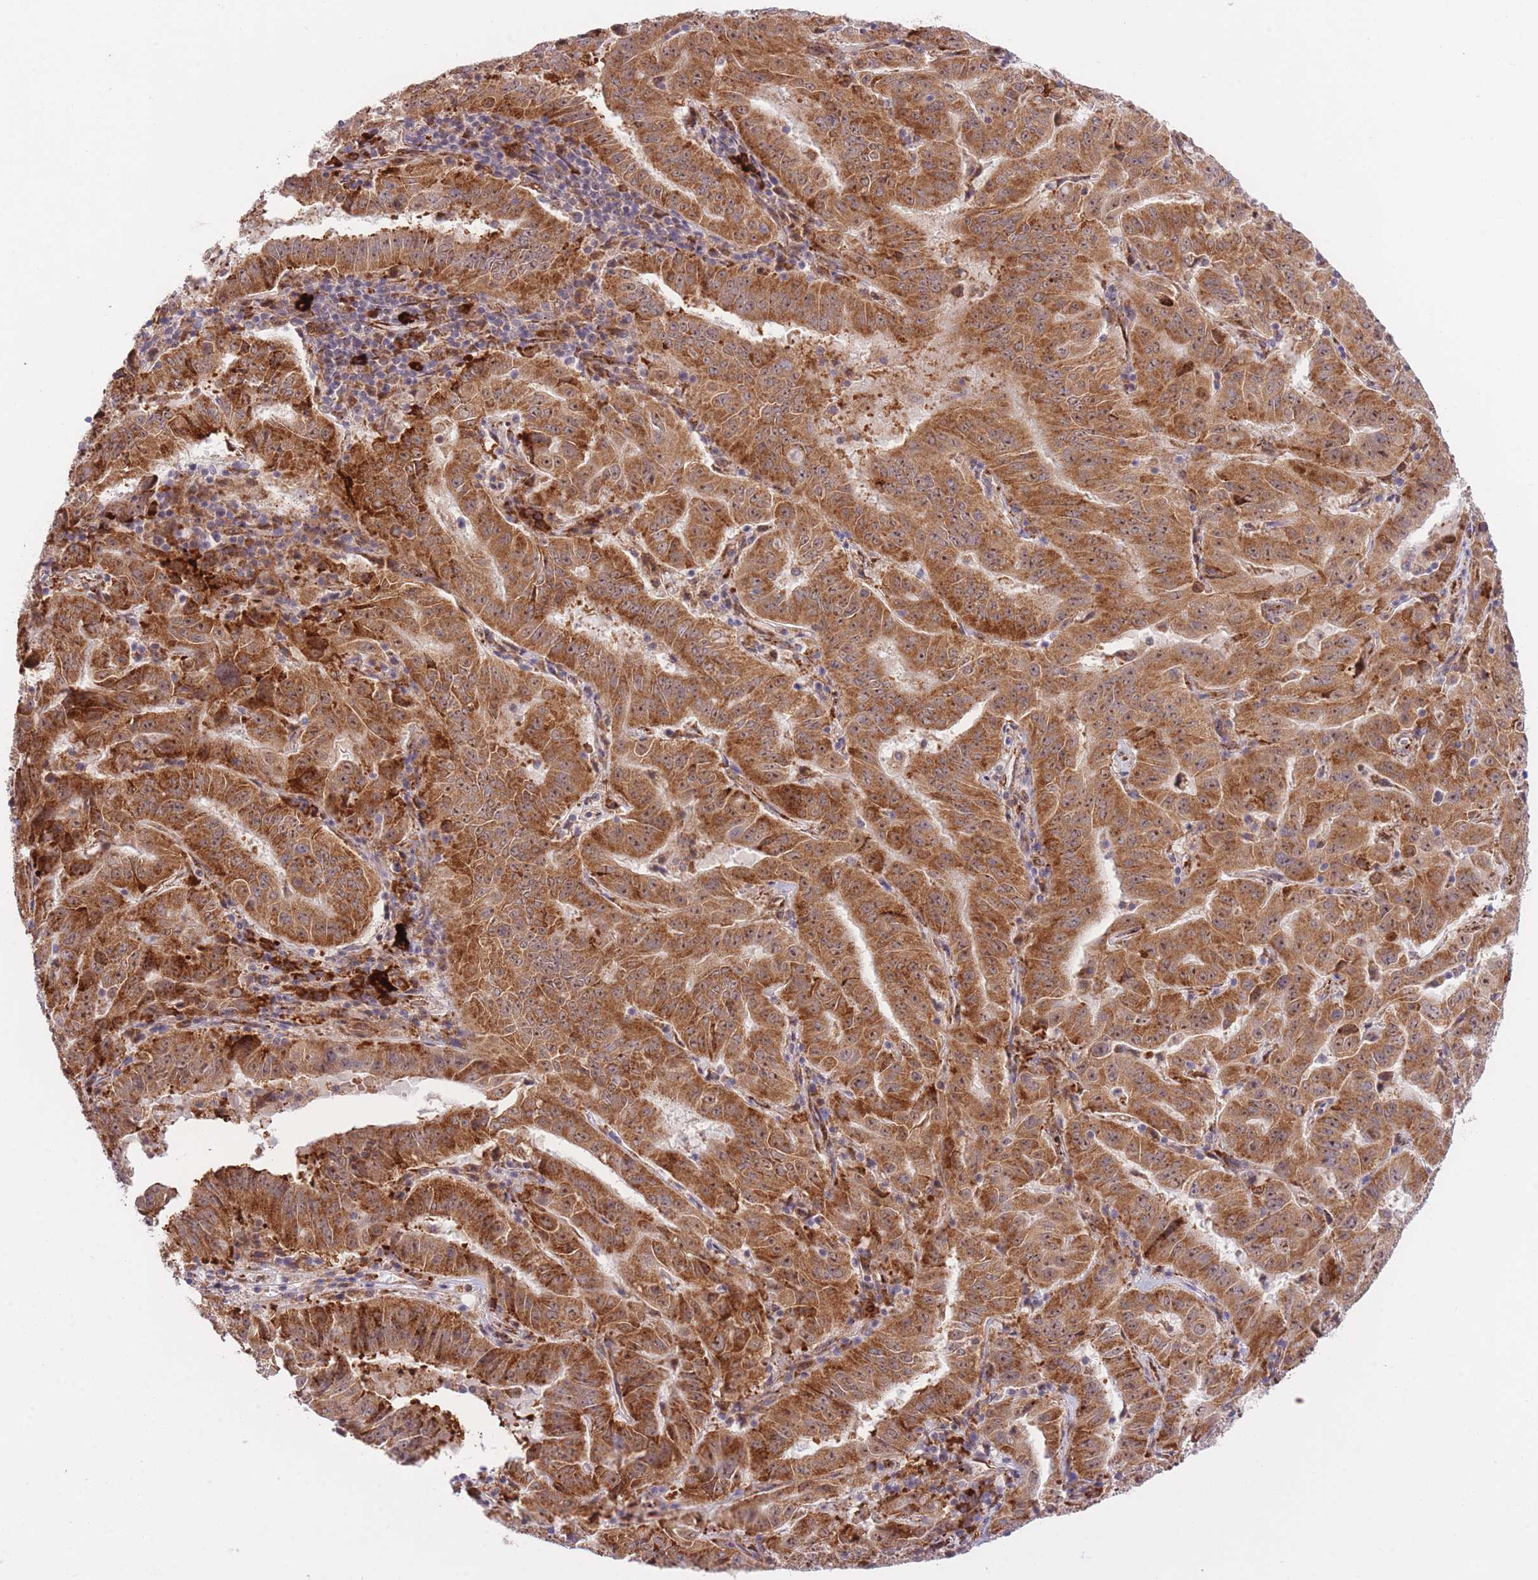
{"staining": {"intensity": "strong", "quantity": ">75%", "location": "cytoplasmic/membranous,nuclear"}, "tissue": "pancreatic cancer", "cell_type": "Tumor cells", "image_type": "cancer", "snomed": [{"axis": "morphology", "description": "Adenocarcinoma, NOS"}, {"axis": "topography", "description": "Pancreas"}], "caption": "Tumor cells exhibit high levels of strong cytoplasmic/membranous and nuclear positivity in about >75% of cells in pancreatic cancer (adenocarcinoma).", "gene": "EXOSC8", "patient": {"sex": "male", "age": 63}}